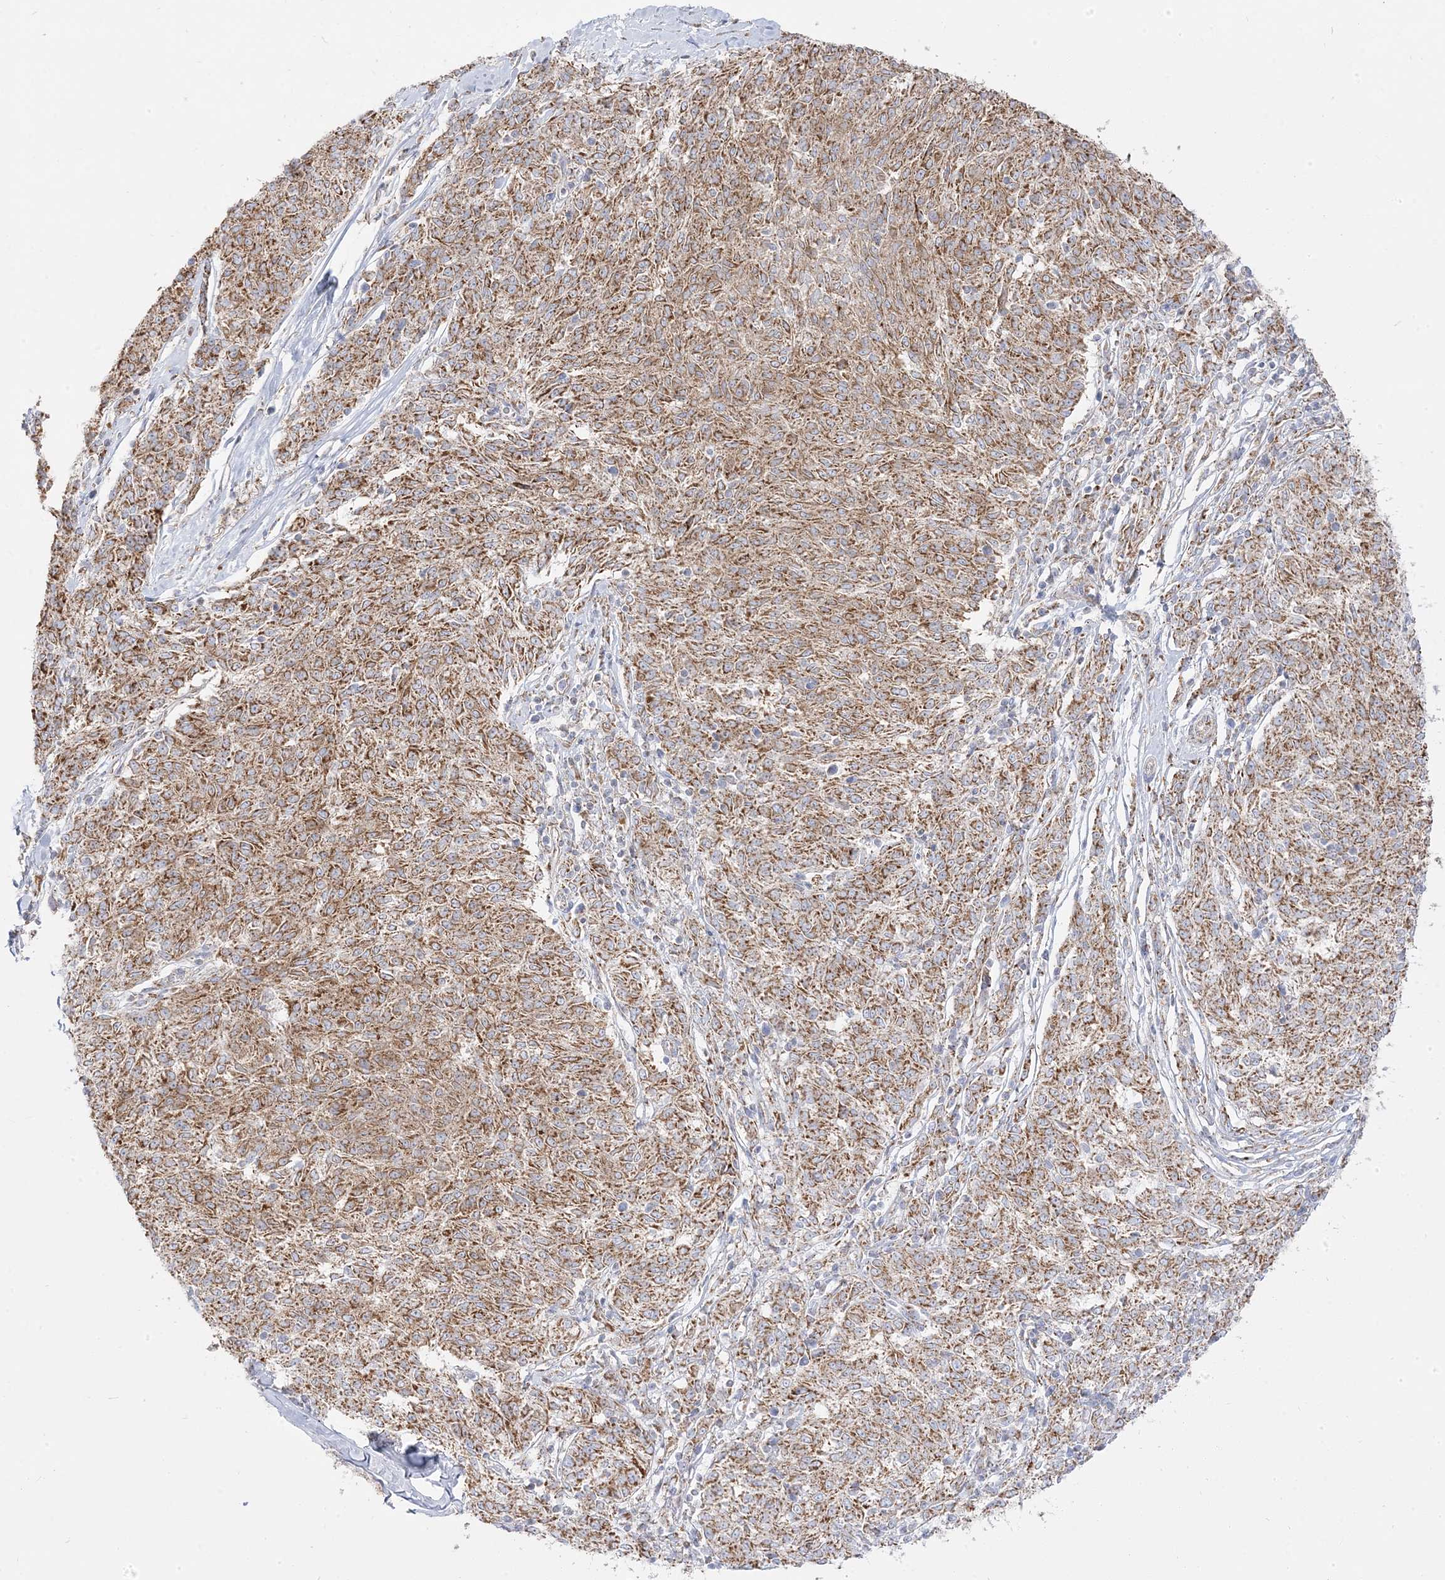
{"staining": {"intensity": "moderate", "quantity": ">75%", "location": "cytoplasmic/membranous"}, "tissue": "melanoma", "cell_type": "Tumor cells", "image_type": "cancer", "snomed": [{"axis": "morphology", "description": "Malignant melanoma, NOS"}, {"axis": "topography", "description": "Skin"}], "caption": "Tumor cells reveal moderate cytoplasmic/membranous expression in approximately >75% of cells in malignant melanoma.", "gene": "PCCB", "patient": {"sex": "female", "age": 72}}